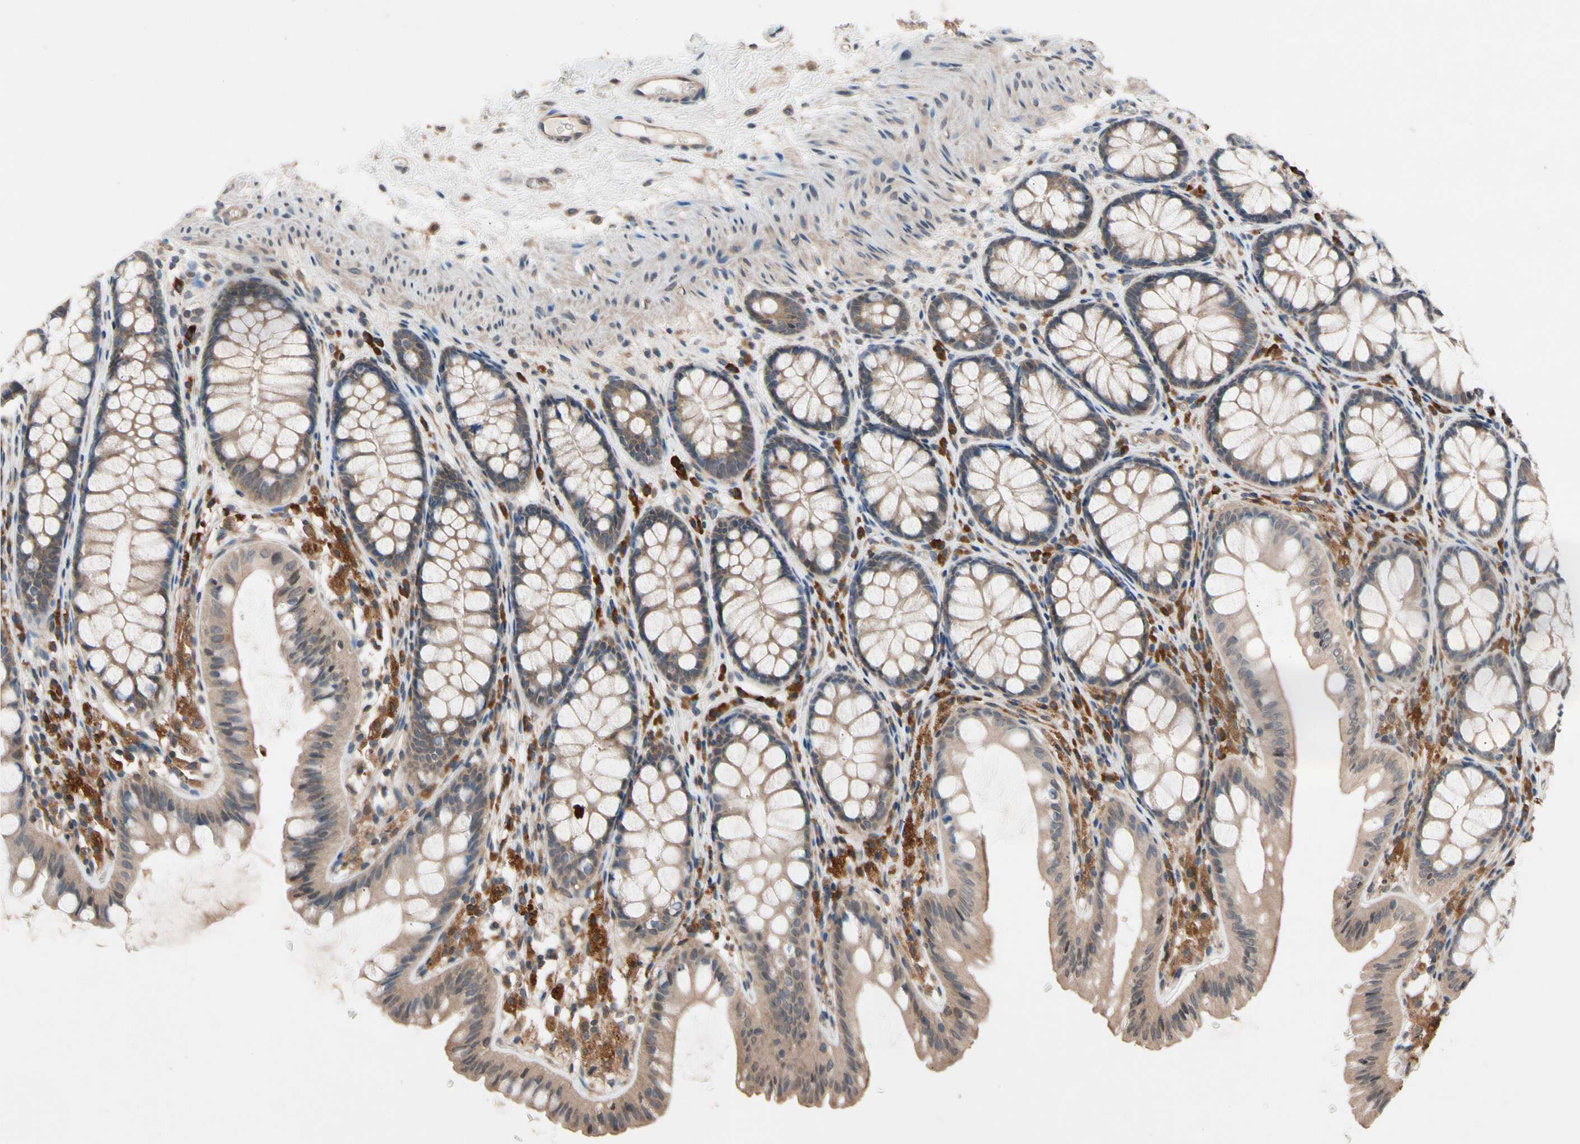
{"staining": {"intensity": "moderate", "quantity": ">75%", "location": "cytoplasmic/membranous"}, "tissue": "colon", "cell_type": "Endothelial cells", "image_type": "normal", "snomed": [{"axis": "morphology", "description": "Normal tissue, NOS"}, {"axis": "topography", "description": "Colon"}], "caption": "A histopathology image of colon stained for a protein displays moderate cytoplasmic/membranous brown staining in endothelial cells. (IHC, brightfield microscopy, high magnification).", "gene": "PRDX4", "patient": {"sex": "female", "age": 55}}